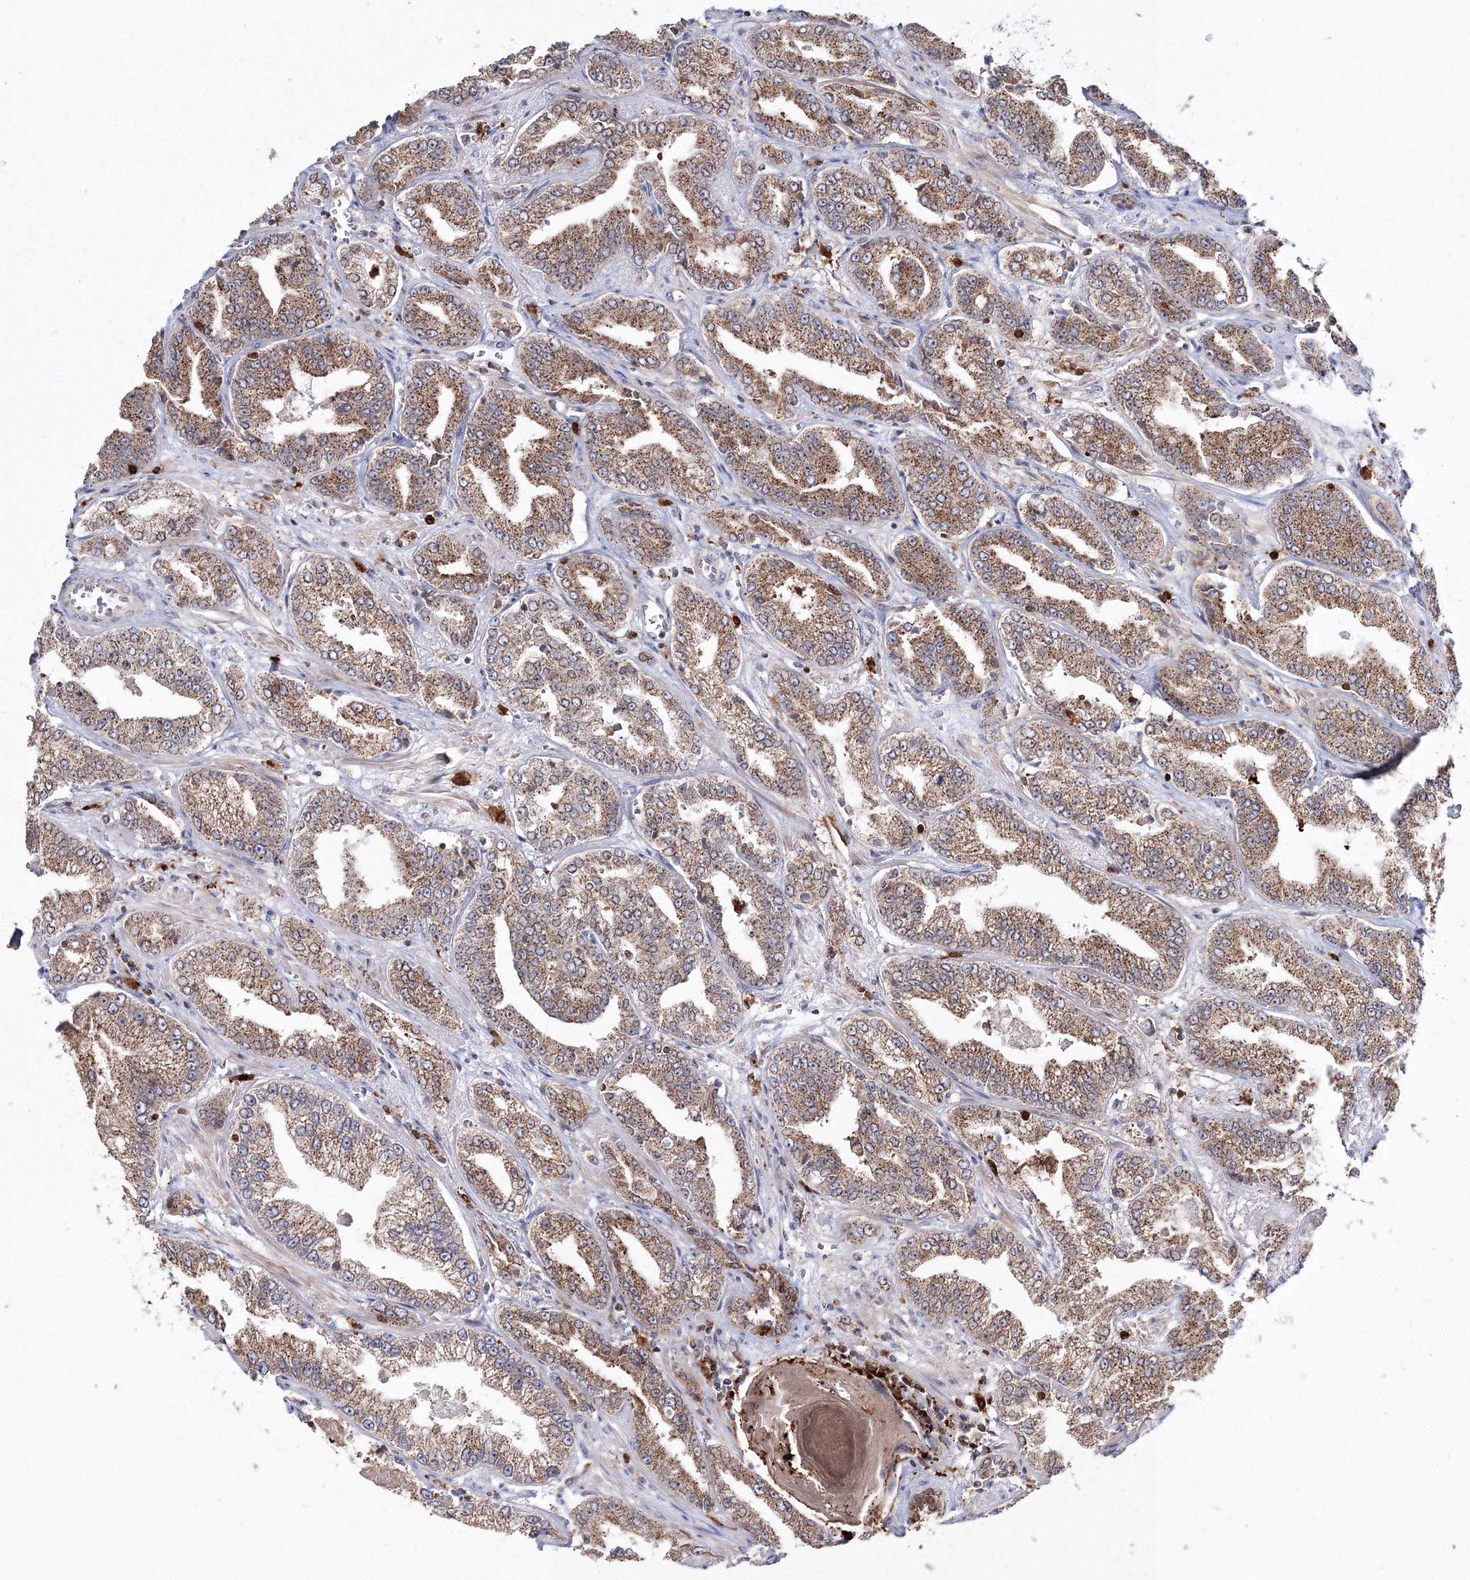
{"staining": {"intensity": "moderate", "quantity": ">75%", "location": "cytoplasmic/membranous"}, "tissue": "prostate cancer", "cell_type": "Tumor cells", "image_type": "cancer", "snomed": [{"axis": "morphology", "description": "Adenocarcinoma, High grade"}, {"axis": "topography", "description": "Prostate"}], "caption": "Brown immunohistochemical staining in human prostate cancer displays moderate cytoplasmic/membranous positivity in about >75% of tumor cells. Nuclei are stained in blue.", "gene": "ARCN1", "patient": {"sex": "male", "age": 71}}